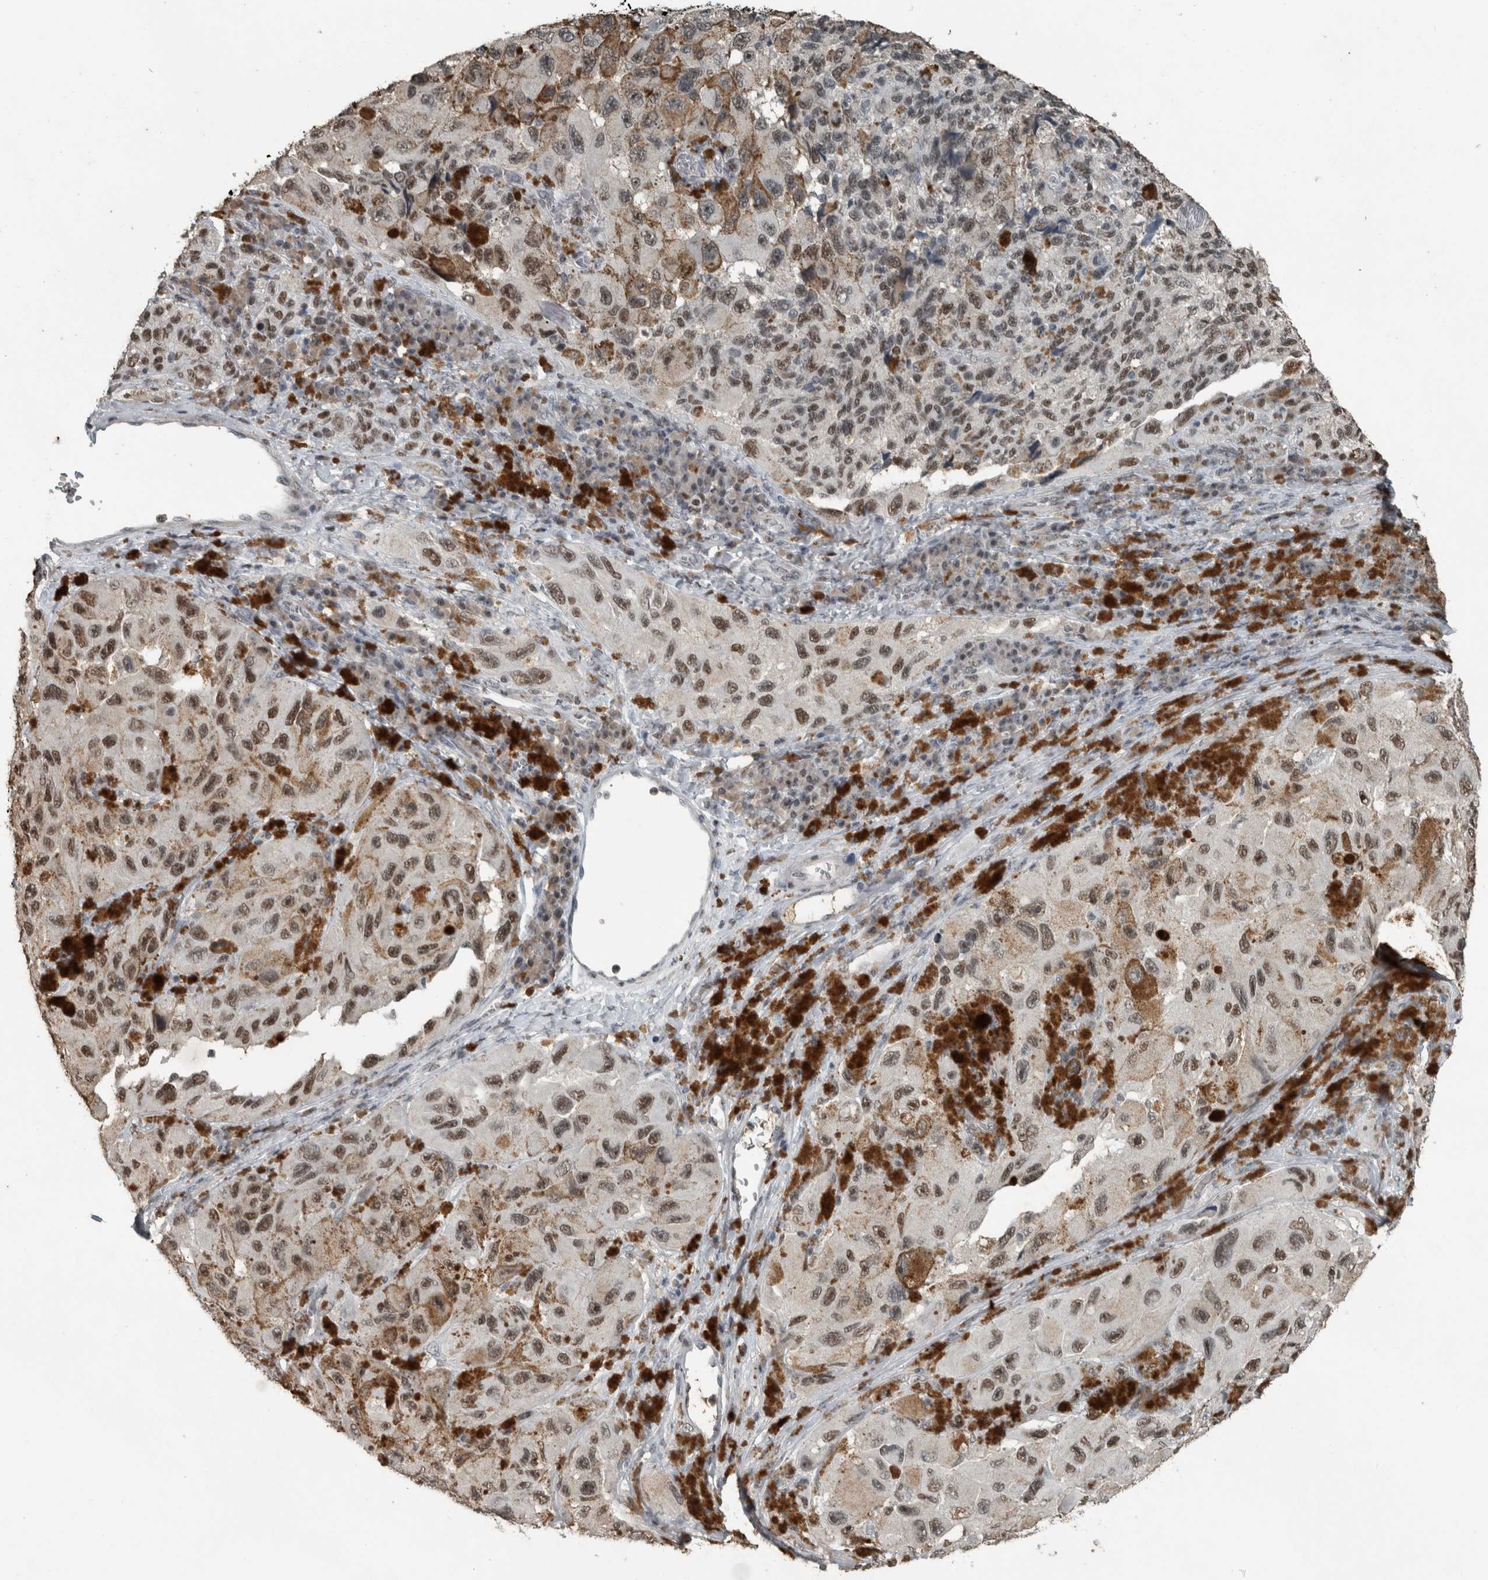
{"staining": {"intensity": "moderate", "quantity": ">75%", "location": "nuclear"}, "tissue": "melanoma", "cell_type": "Tumor cells", "image_type": "cancer", "snomed": [{"axis": "morphology", "description": "Malignant melanoma, NOS"}, {"axis": "topography", "description": "Skin"}], "caption": "Immunohistochemical staining of melanoma shows moderate nuclear protein positivity in approximately >75% of tumor cells.", "gene": "ZNF24", "patient": {"sex": "female", "age": 73}}